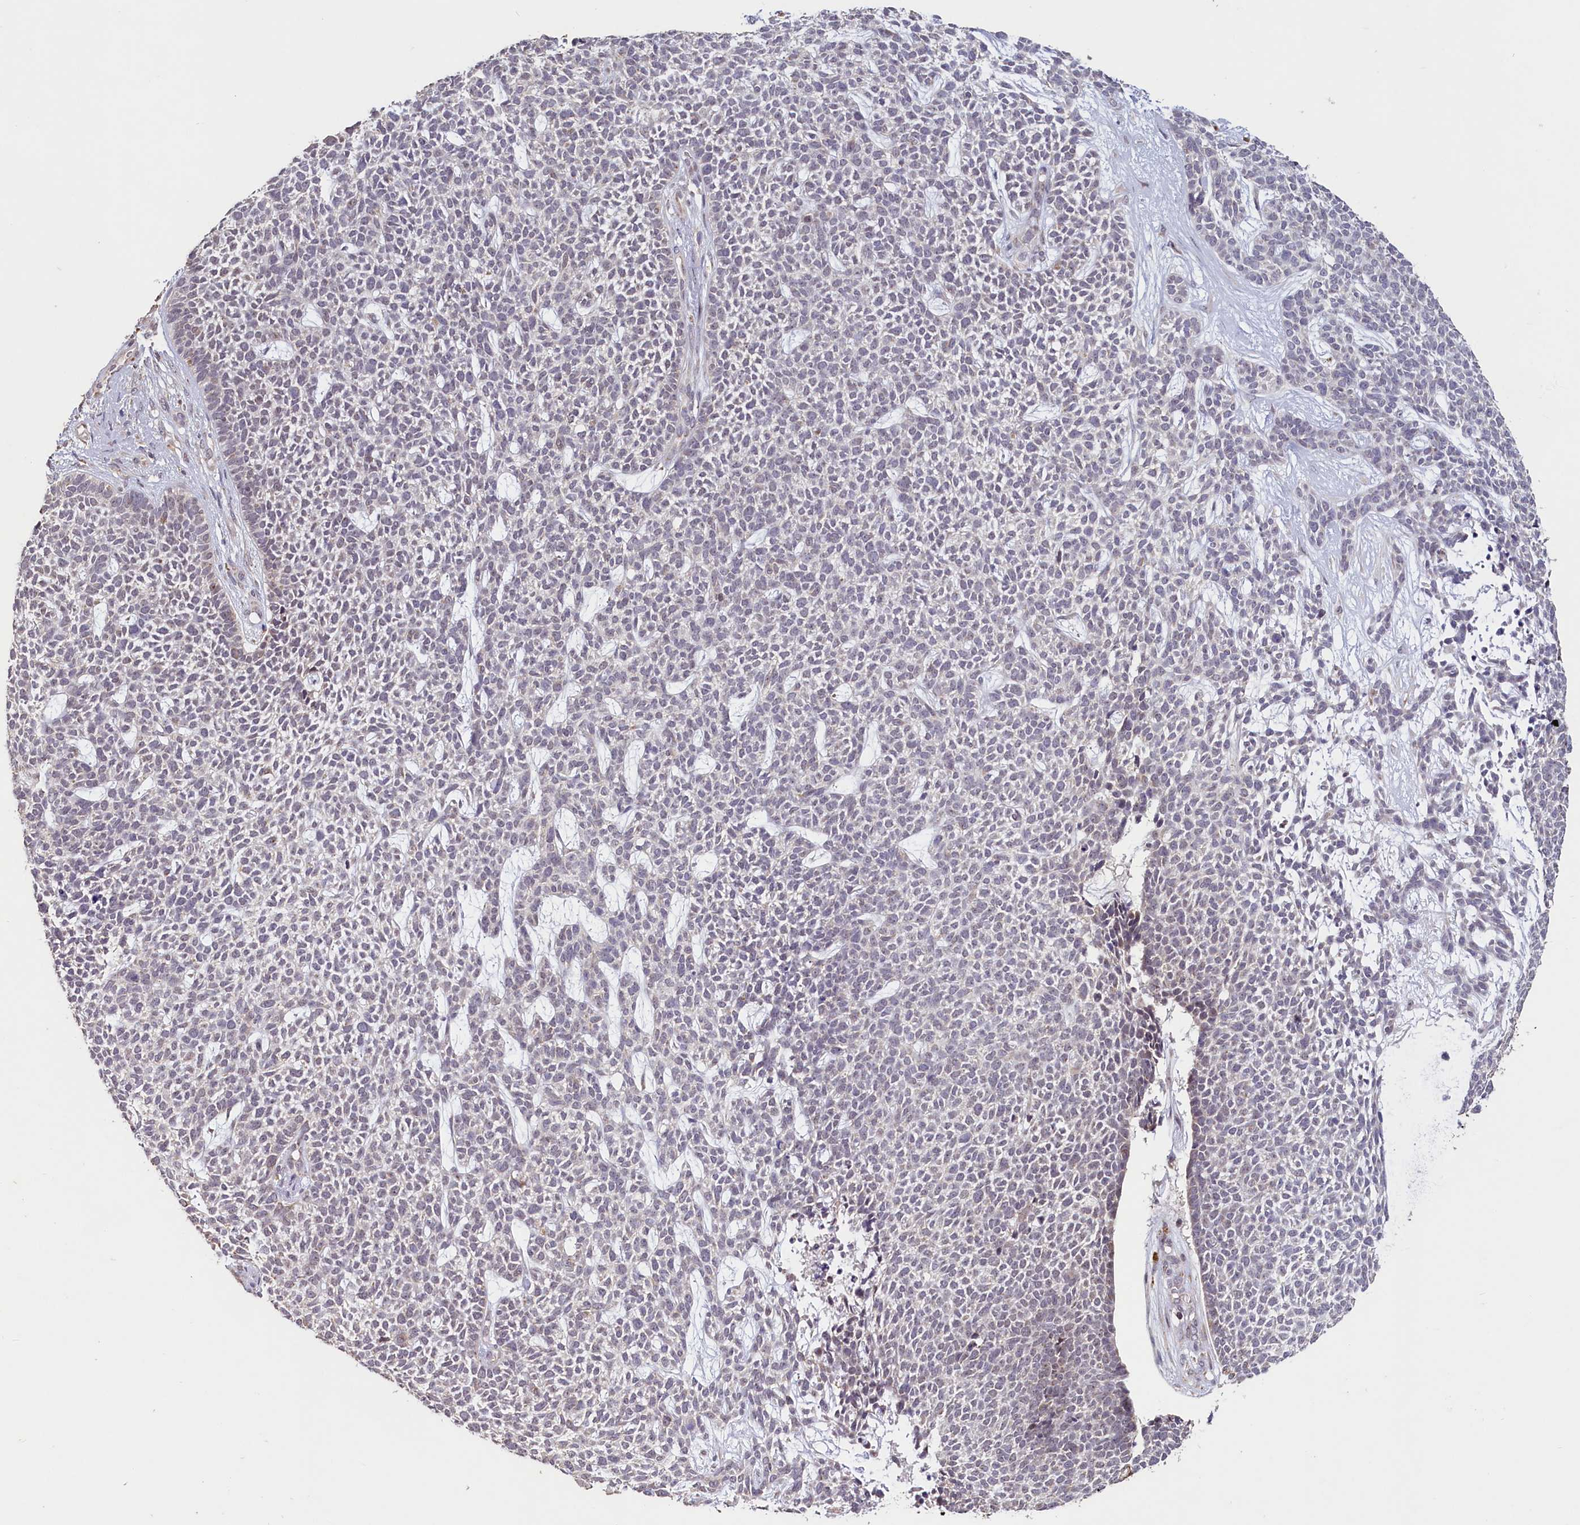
{"staining": {"intensity": "negative", "quantity": "none", "location": "none"}, "tissue": "skin cancer", "cell_type": "Tumor cells", "image_type": "cancer", "snomed": [{"axis": "morphology", "description": "Basal cell carcinoma"}, {"axis": "topography", "description": "Skin"}], "caption": "DAB (3,3'-diaminobenzidine) immunohistochemical staining of human skin cancer (basal cell carcinoma) displays no significant positivity in tumor cells.", "gene": "PDE6D", "patient": {"sex": "female", "age": 84}}